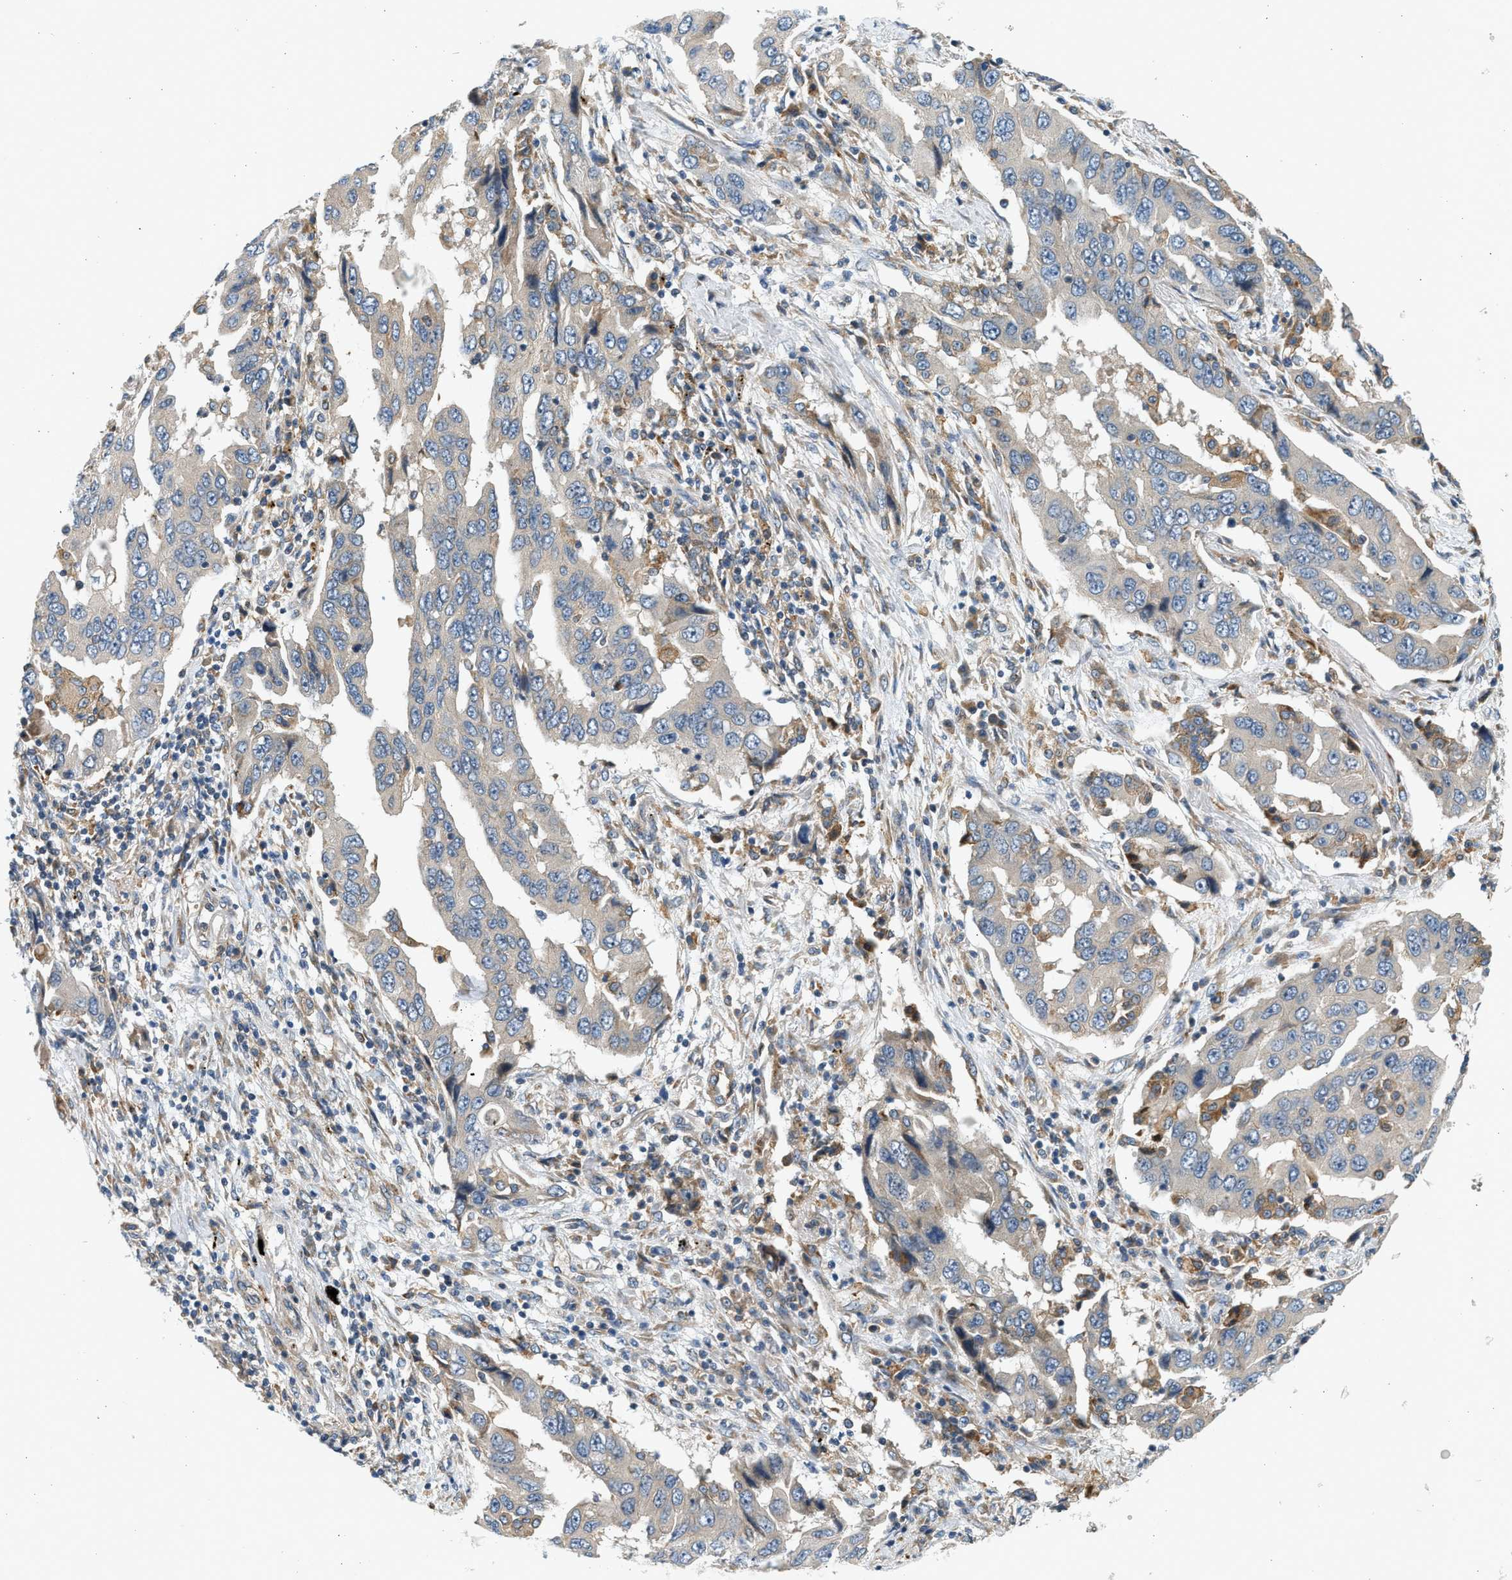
{"staining": {"intensity": "weak", "quantity": "<25%", "location": "cytoplasmic/membranous"}, "tissue": "lung cancer", "cell_type": "Tumor cells", "image_type": "cancer", "snomed": [{"axis": "morphology", "description": "Adenocarcinoma, NOS"}, {"axis": "topography", "description": "Lung"}], "caption": "Tumor cells are negative for protein expression in human lung cancer (adenocarcinoma).", "gene": "KDELR2", "patient": {"sex": "female", "age": 65}}